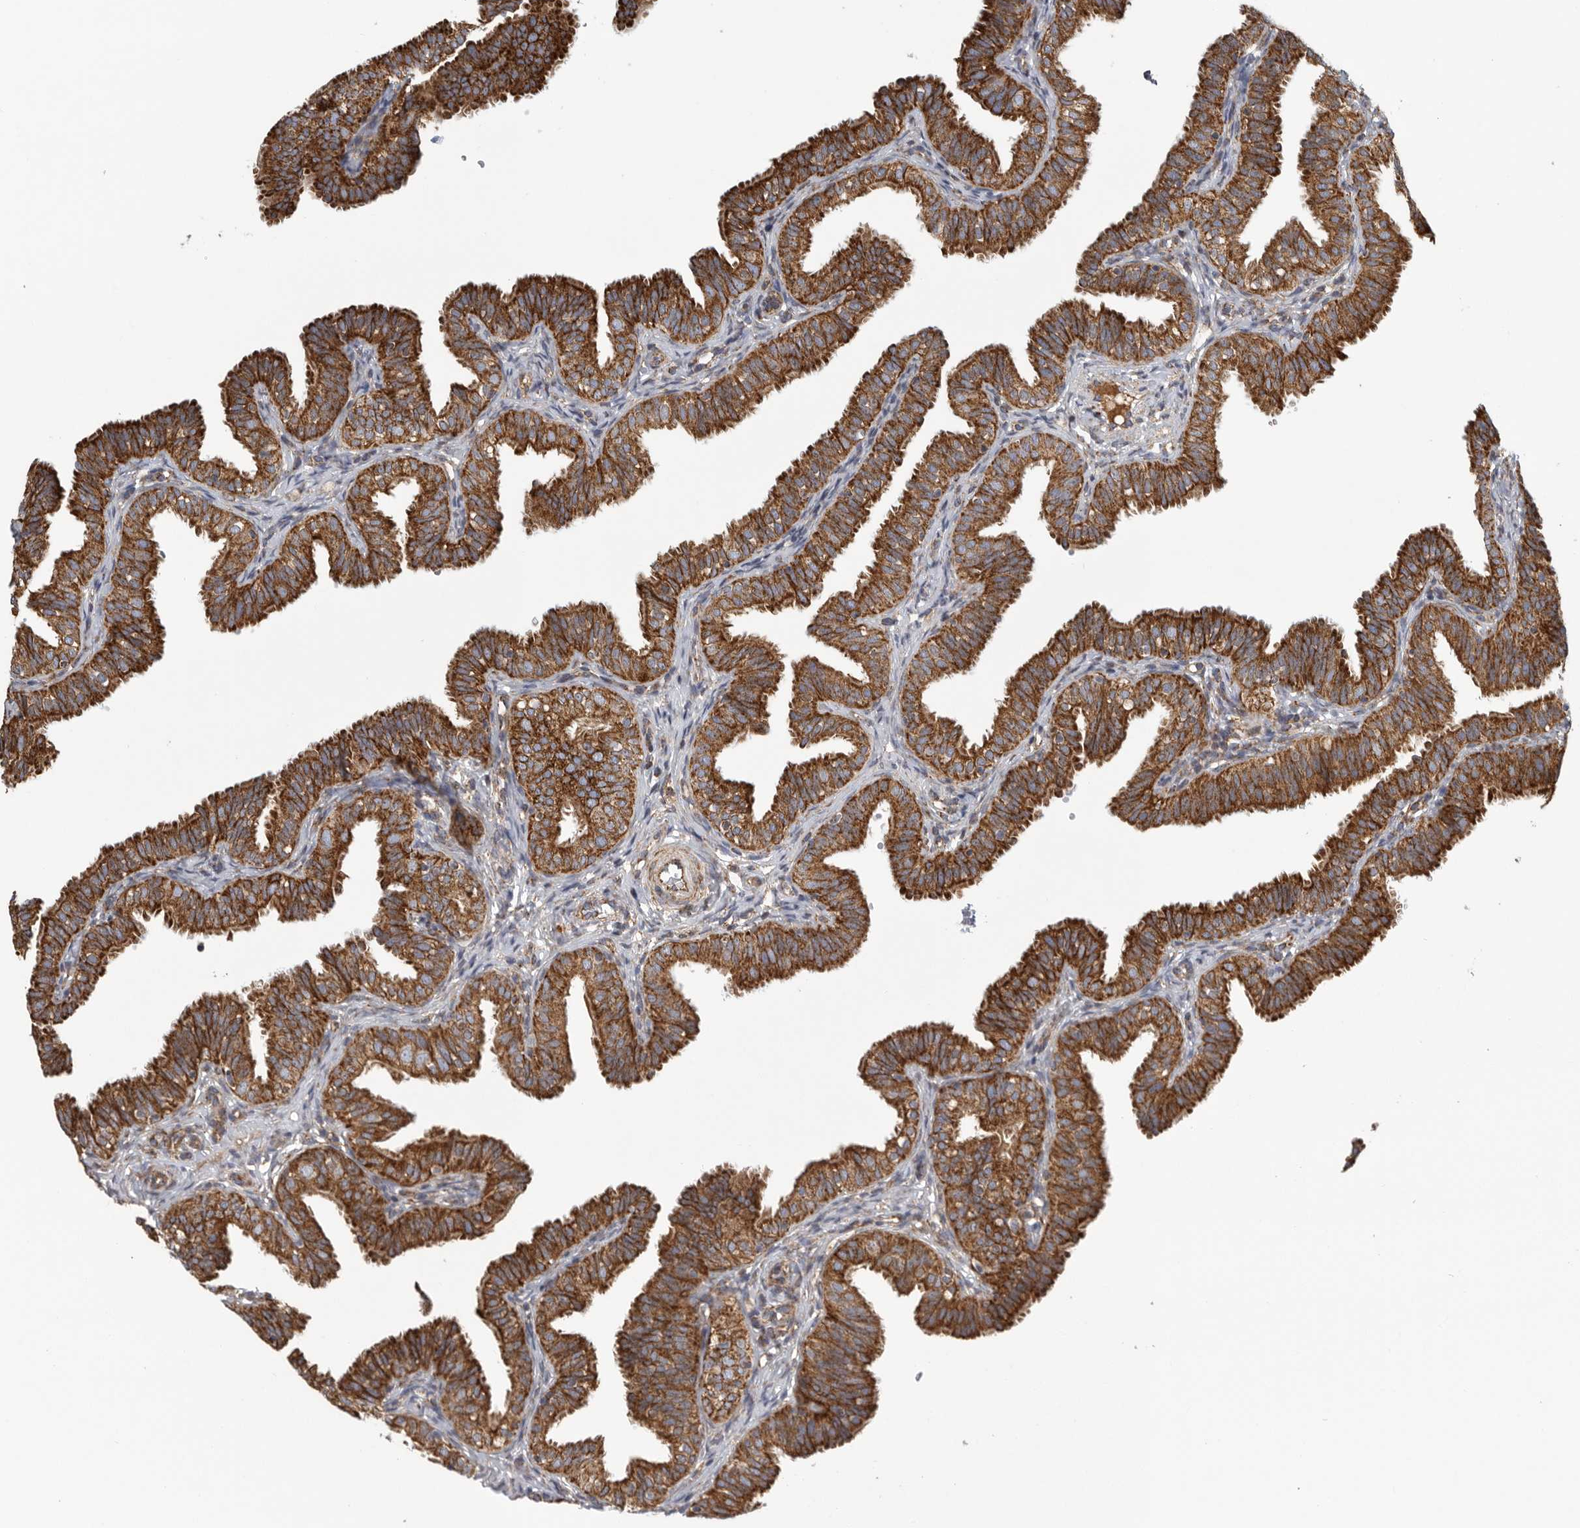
{"staining": {"intensity": "strong", "quantity": ">75%", "location": "cytoplasmic/membranous"}, "tissue": "fallopian tube", "cell_type": "Glandular cells", "image_type": "normal", "snomed": [{"axis": "morphology", "description": "Normal tissue, NOS"}, {"axis": "topography", "description": "Fallopian tube"}], "caption": "Protein expression analysis of unremarkable human fallopian tube reveals strong cytoplasmic/membranous positivity in approximately >75% of glandular cells.", "gene": "FKBP8", "patient": {"sex": "female", "age": 35}}